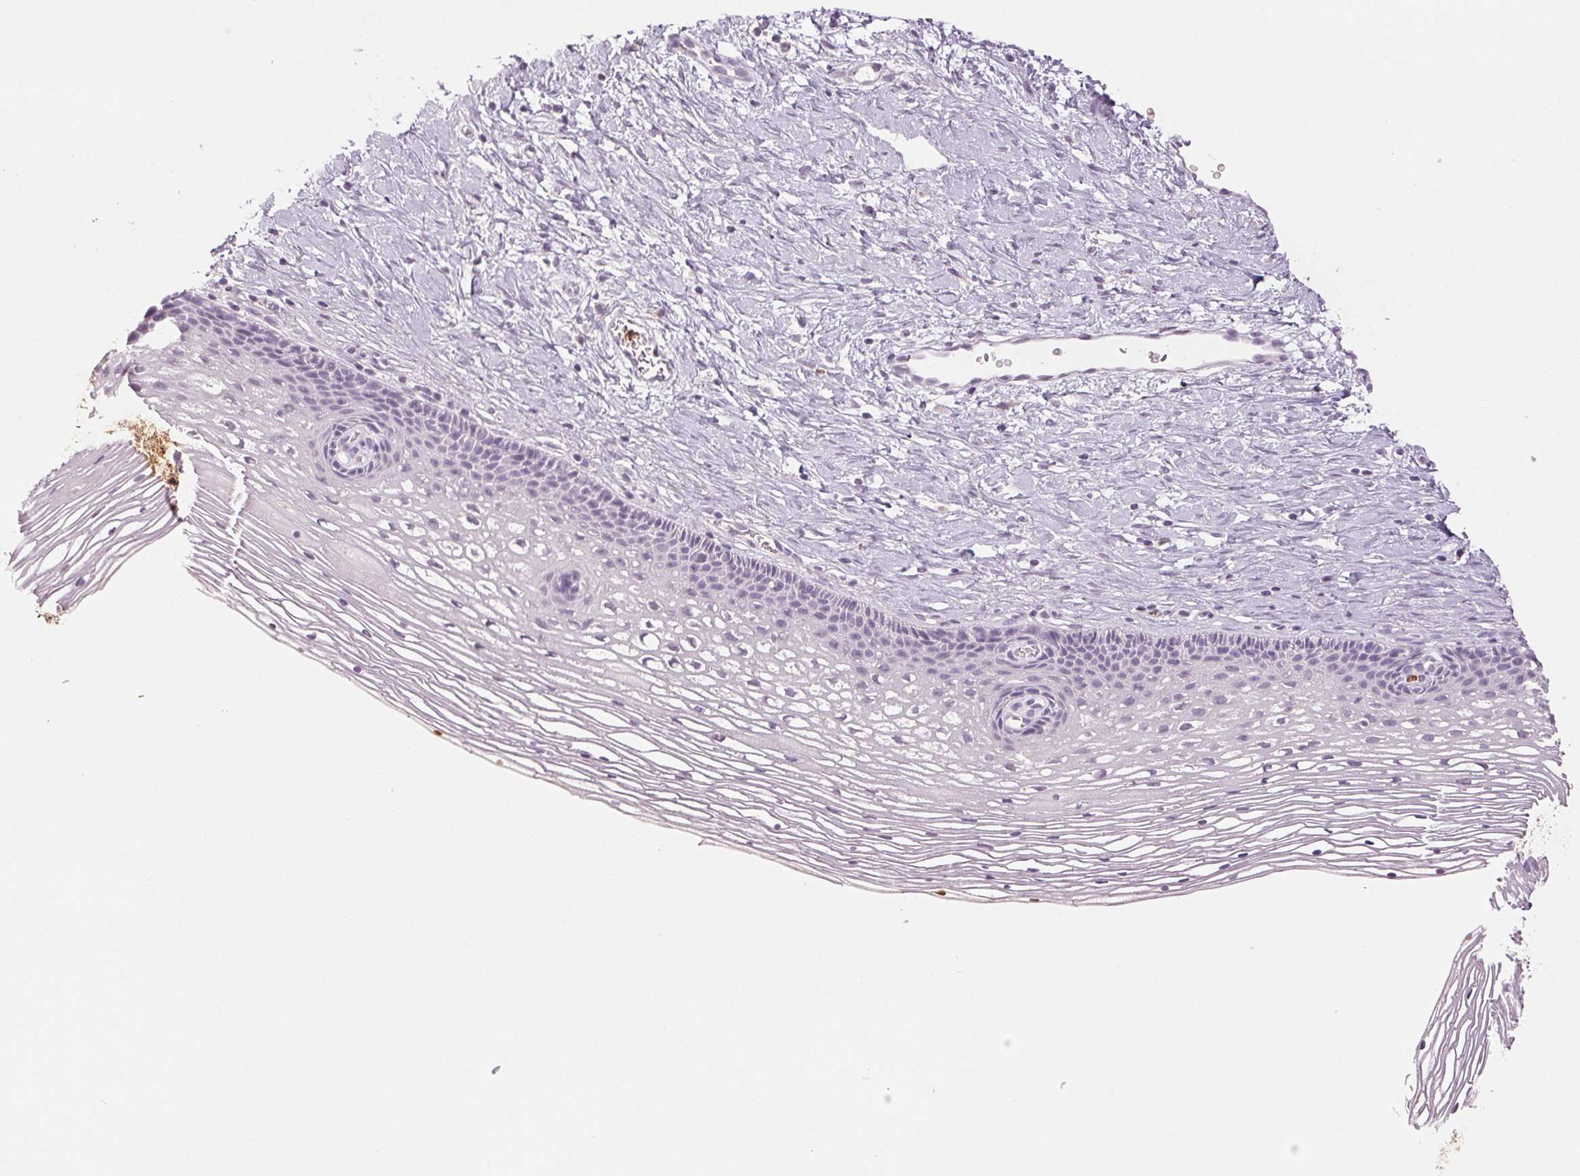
{"staining": {"intensity": "moderate", "quantity": ">75%", "location": "cytoplasmic/membranous"}, "tissue": "cervix", "cell_type": "Glandular cells", "image_type": "normal", "snomed": [{"axis": "morphology", "description": "Normal tissue, NOS"}, {"axis": "topography", "description": "Cervix"}], "caption": "Cervix stained with IHC reveals moderate cytoplasmic/membranous expression in about >75% of glandular cells.", "gene": "LTF", "patient": {"sex": "female", "age": 34}}